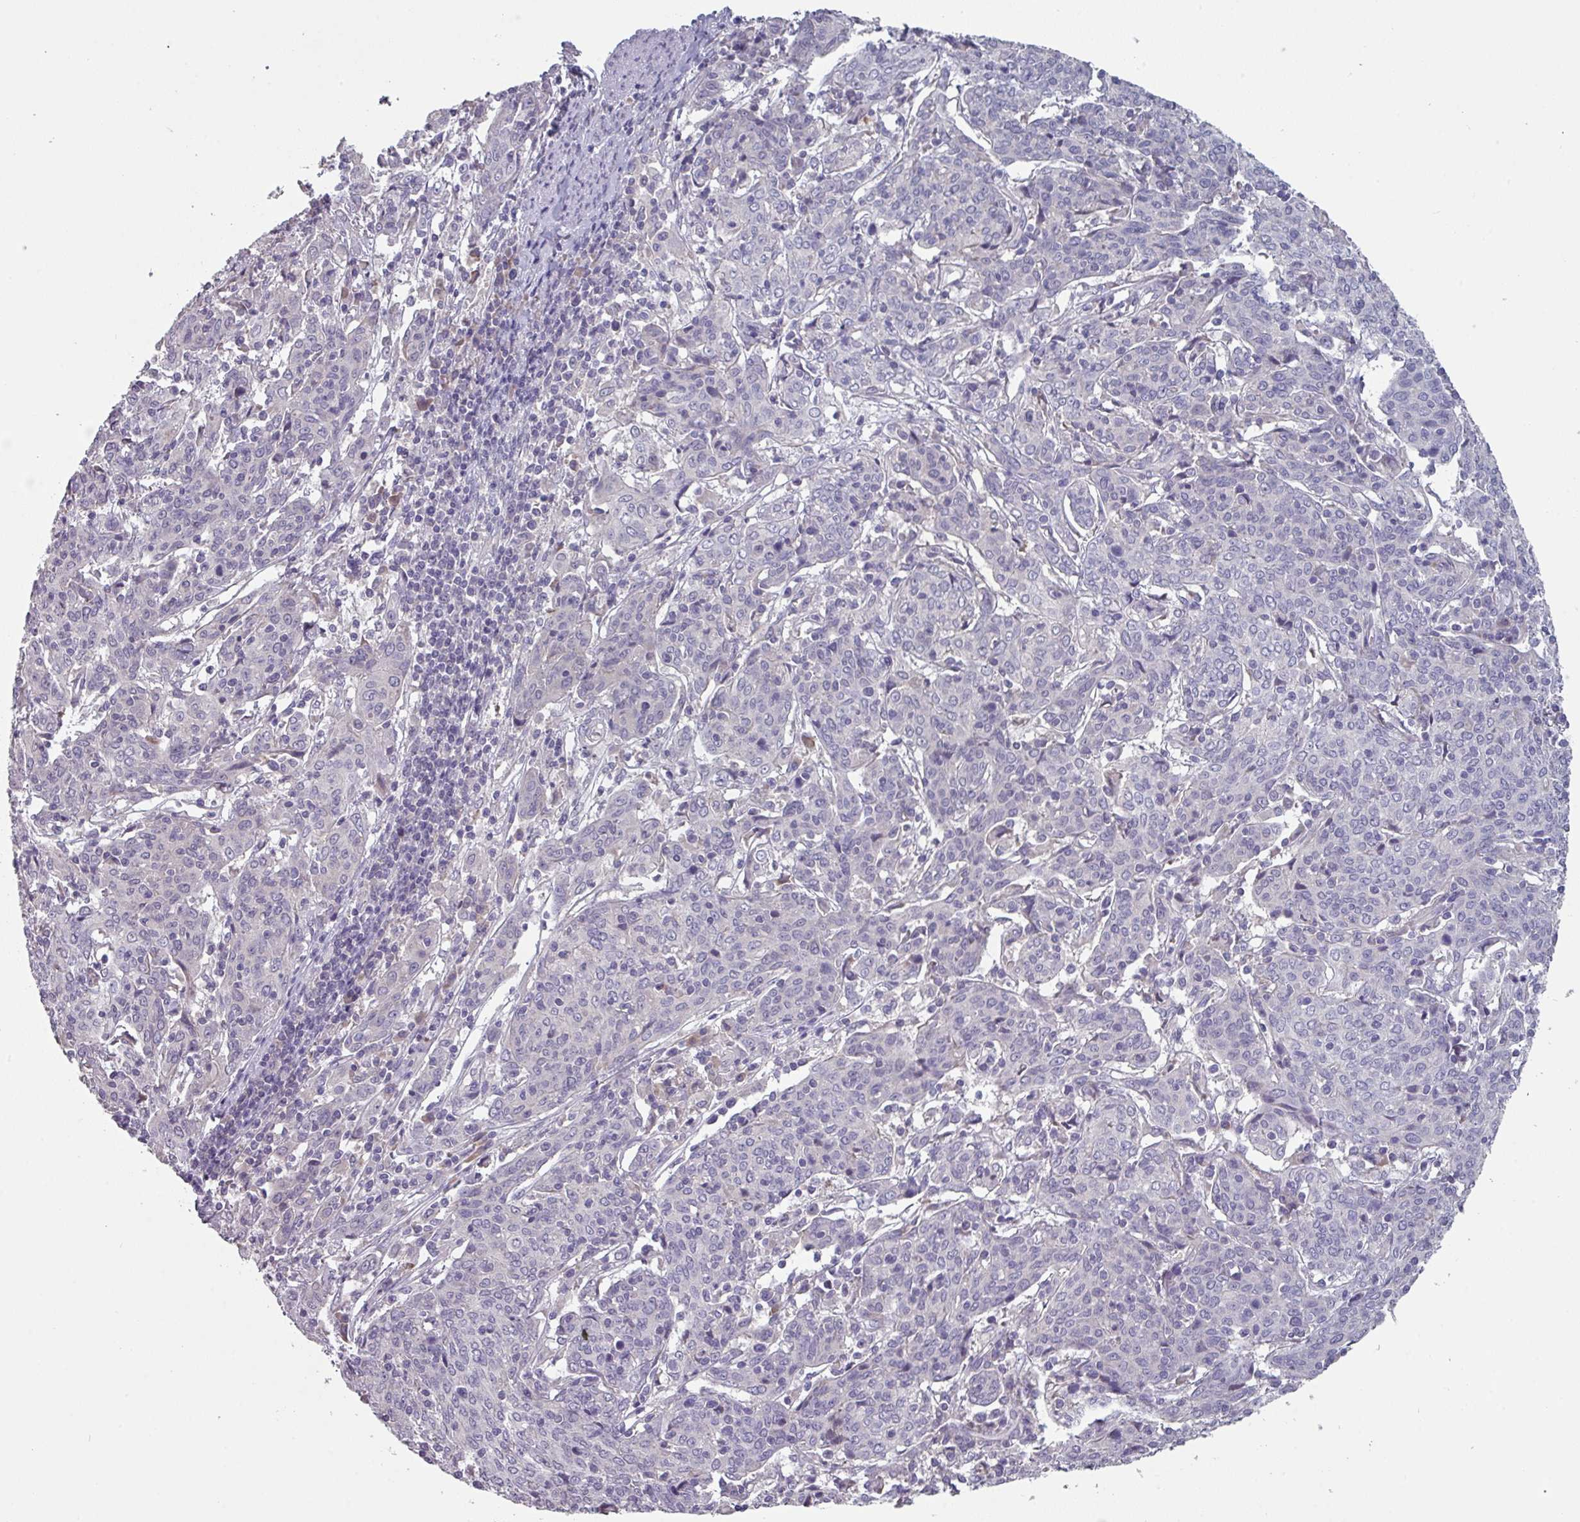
{"staining": {"intensity": "negative", "quantity": "none", "location": "none"}, "tissue": "cervical cancer", "cell_type": "Tumor cells", "image_type": "cancer", "snomed": [{"axis": "morphology", "description": "Squamous cell carcinoma, NOS"}, {"axis": "topography", "description": "Cervix"}], "caption": "This is an IHC micrograph of human cervical cancer (squamous cell carcinoma). There is no positivity in tumor cells.", "gene": "PRAMEF8", "patient": {"sex": "female", "age": 67}}